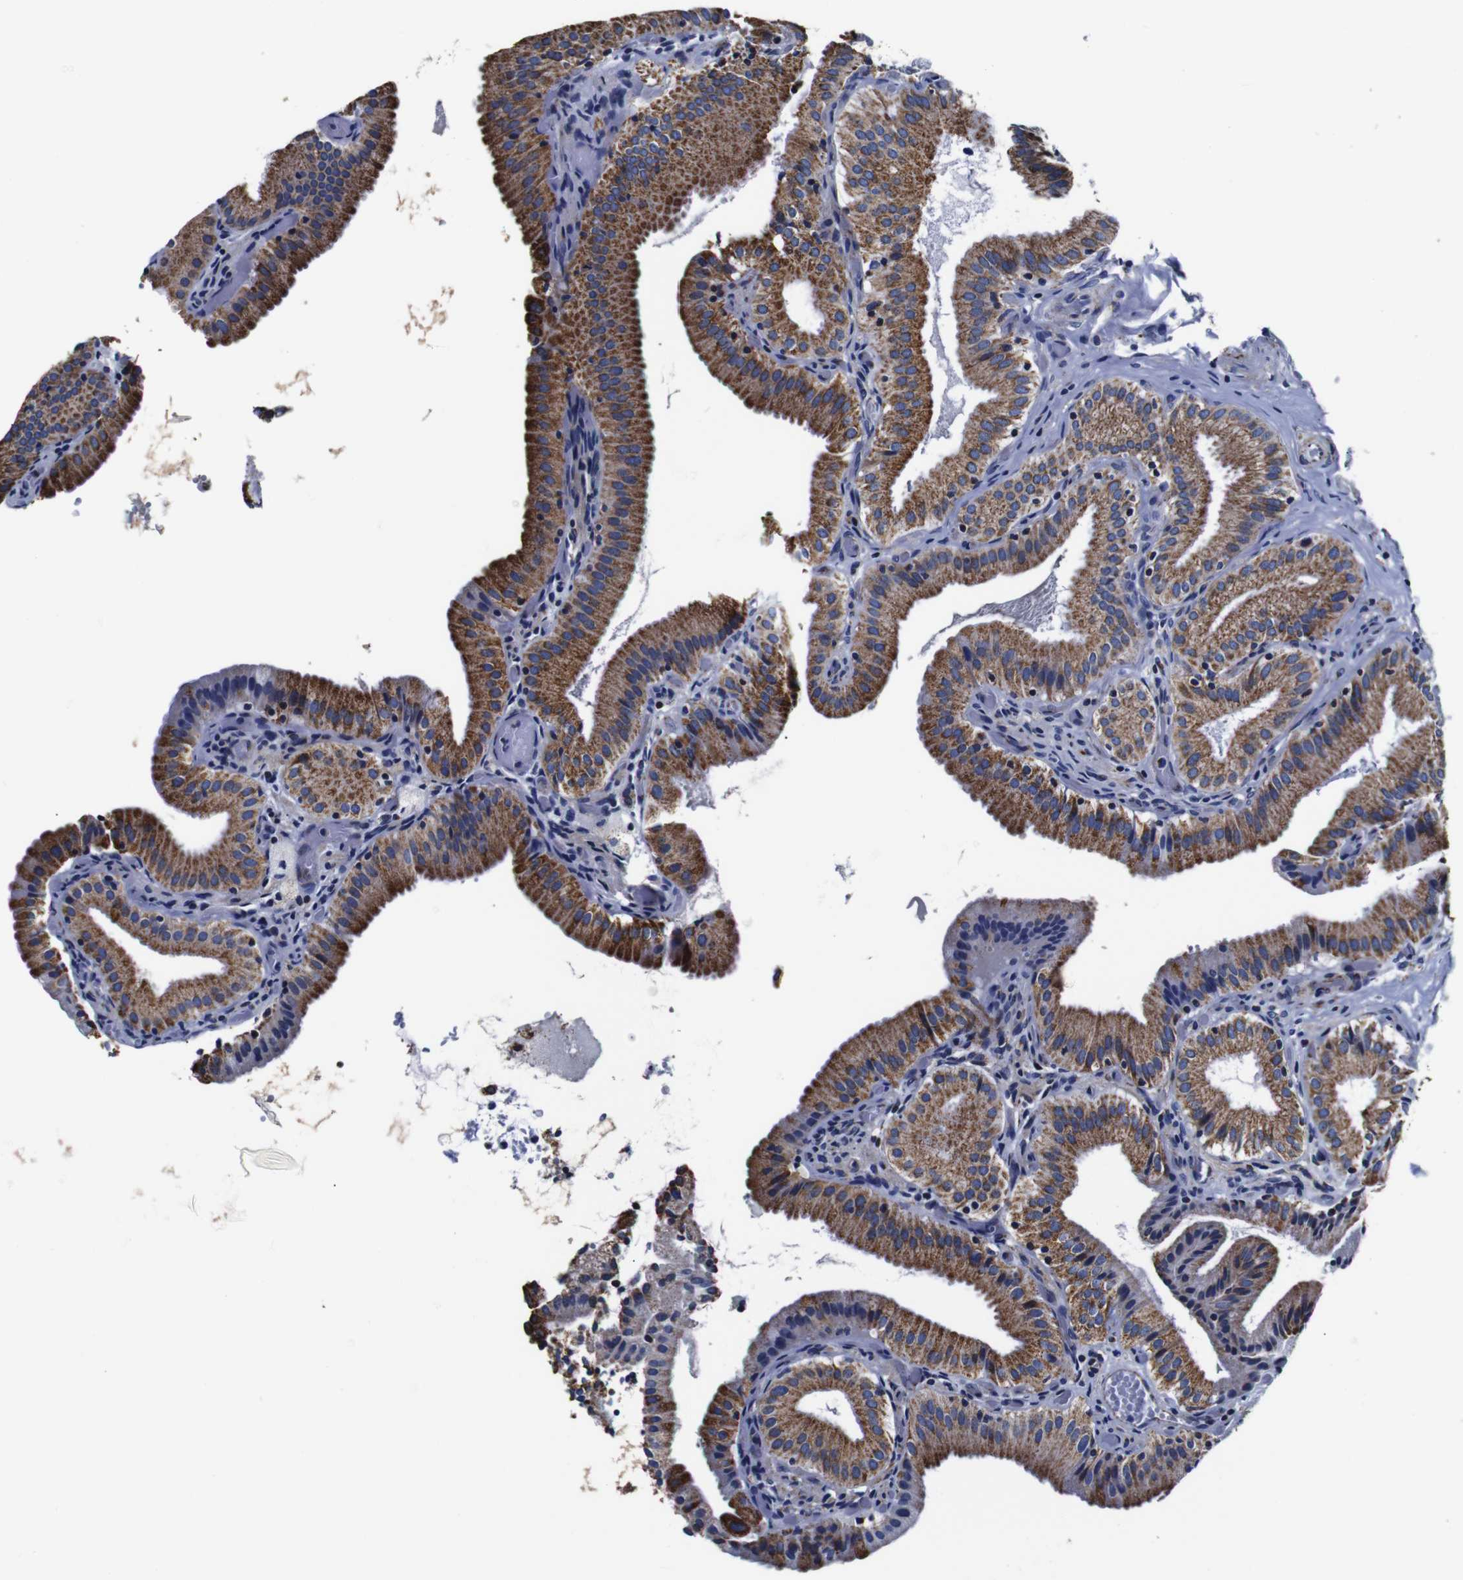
{"staining": {"intensity": "moderate", "quantity": ">75%", "location": "cytoplasmic/membranous"}, "tissue": "gallbladder", "cell_type": "Glandular cells", "image_type": "normal", "snomed": [{"axis": "morphology", "description": "Normal tissue, NOS"}, {"axis": "topography", "description": "Gallbladder"}], "caption": "Immunohistochemistry (IHC) staining of unremarkable gallbladder, which demonstrates medium levels of moderate cytoplasmic/membranous positivity in approximately >75% of glandular cells indicating moderate cytoplasmic/membranous protein staining. The staining was performed using DAB (brown) for protein detection and nuclei were counterstained in hematoxylin (blue).", "gene": "FKBP9", "patient": {"sex": "male", "age": 54}}